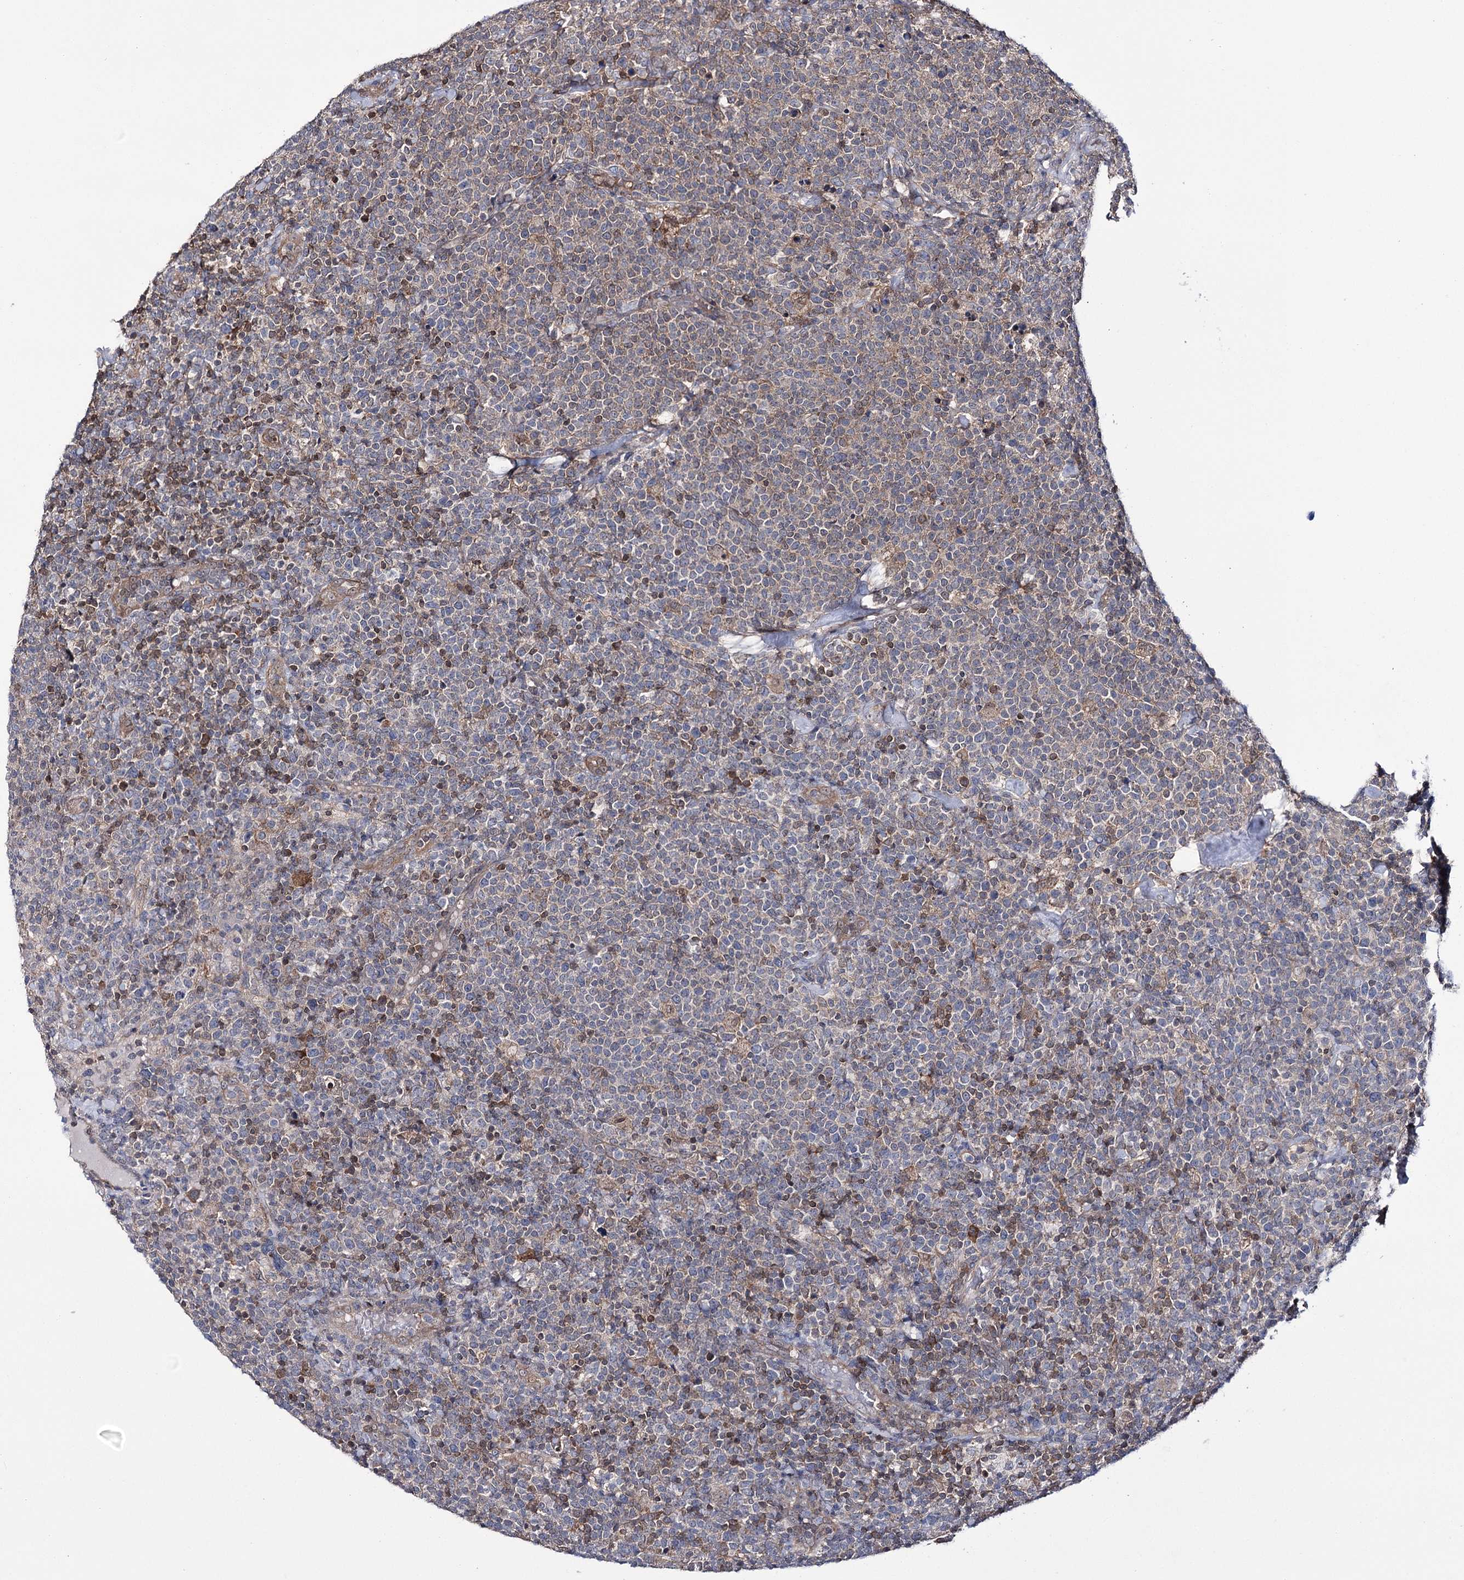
{"staining": {"intensity": "weak", "quantity": "<25%", "location": "cytoplasmic/membranous"}, "tissue": "lymphoma", "cell_type": "Tumor cells", "image_type": "cancer", "snomed": [{"axis": "morphology", "description": "Malignant lymphoma, non-Hodgkin's type, High grade"}, {"axis": "topography", "description": "Lymph node"}], "caption": "Tumor cells are negative for protein expression in human lymphoma.", "gene": "PTER", "patient": {"sex": "male", "age": 61}}